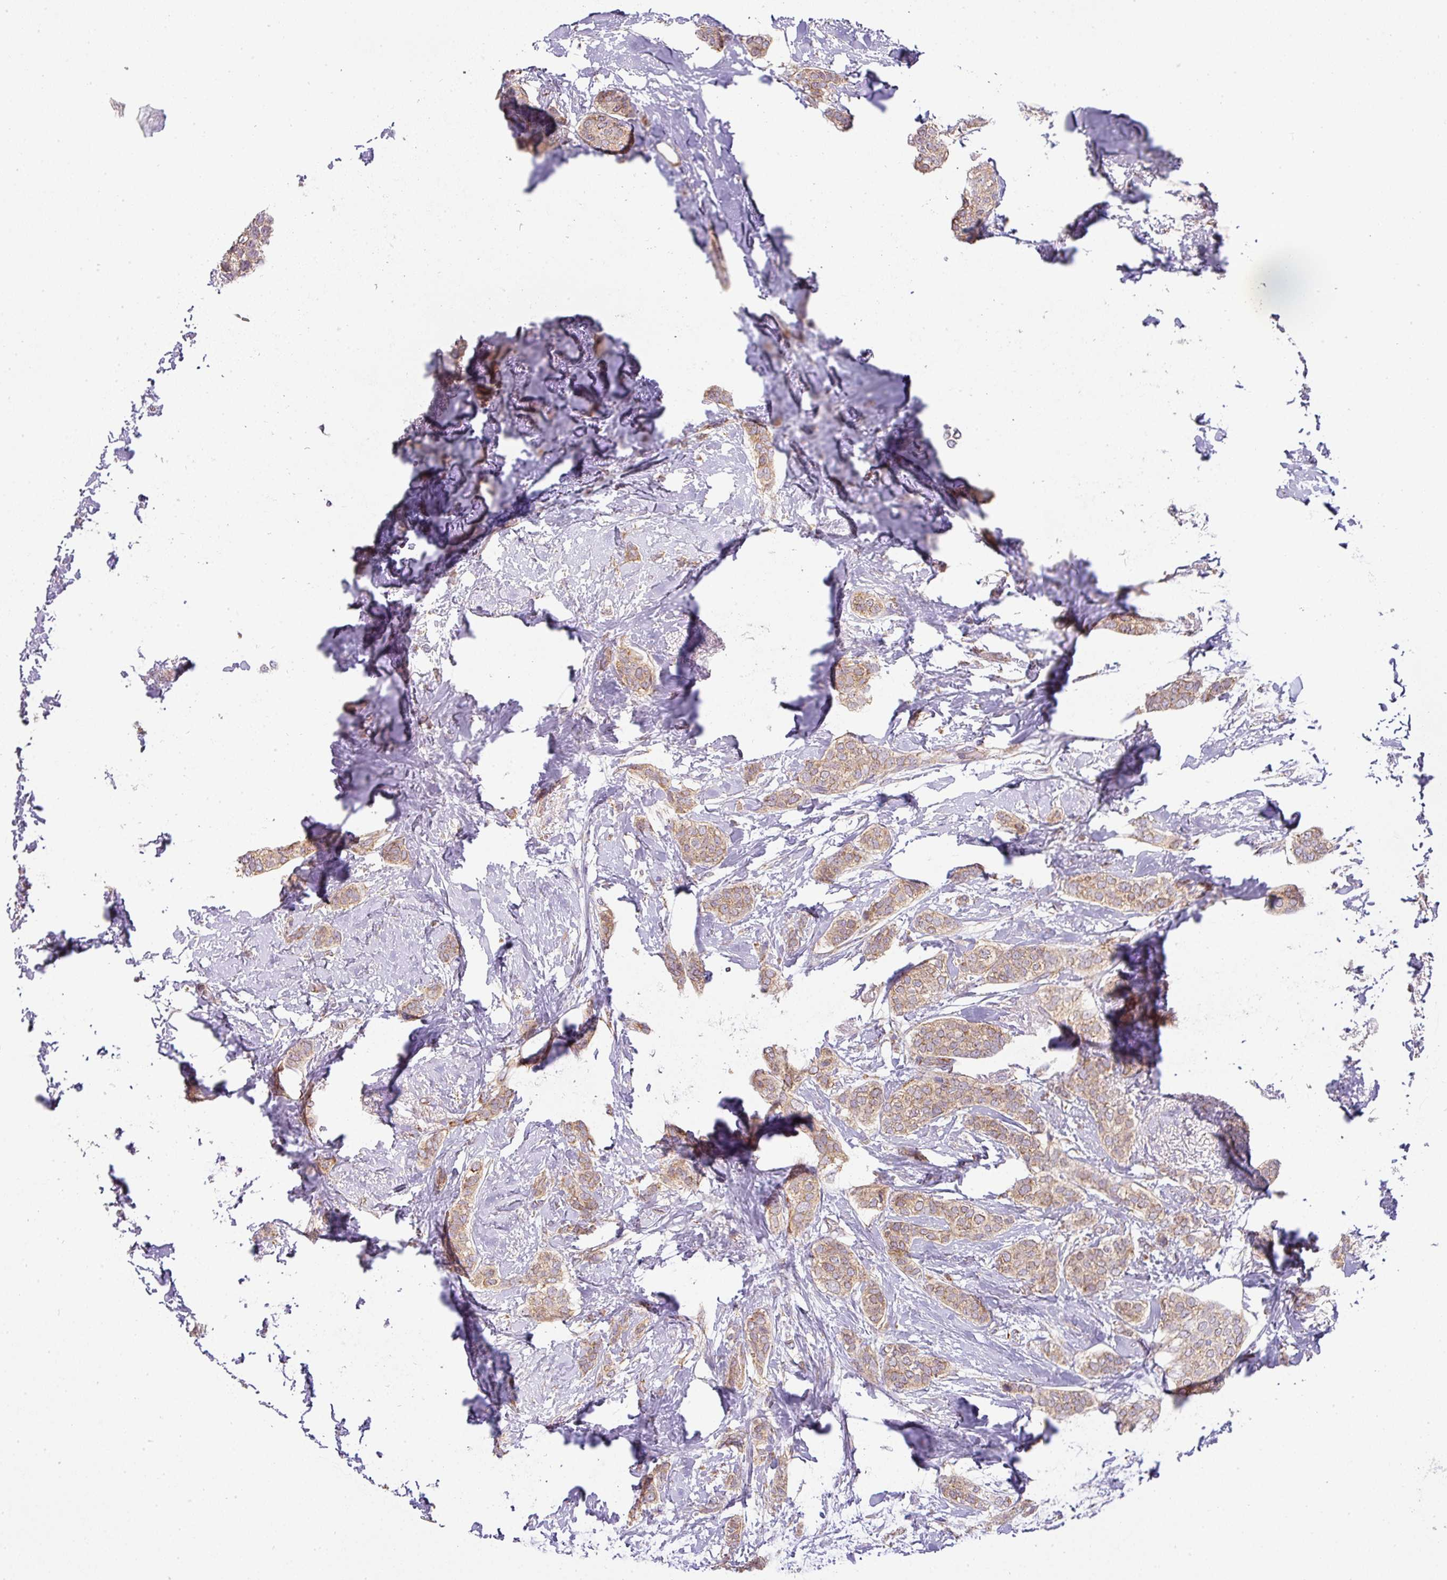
{"staining": {"intensity": "moderate", "quantity": ">75%", "location": "cytoplasmic/membranous"}, "tissue": "breast cancer", "cell_type": "Tumor cells", "image_type": "cancer", "snomed": [{"axis": "morphology", "description": "Duct carcinoma"}, {"axis": "topography", "description": "Breast"}], "caption": "Immunohistochemical staining of breast cancer (invasive ductal carcinoma) shows medium levels of moderate cytoplasmic/membranous protein positivity in approximately >75% of tumor cells.", "gene": "ZNF211", "patient": {"sex": "female", "age": 72}}